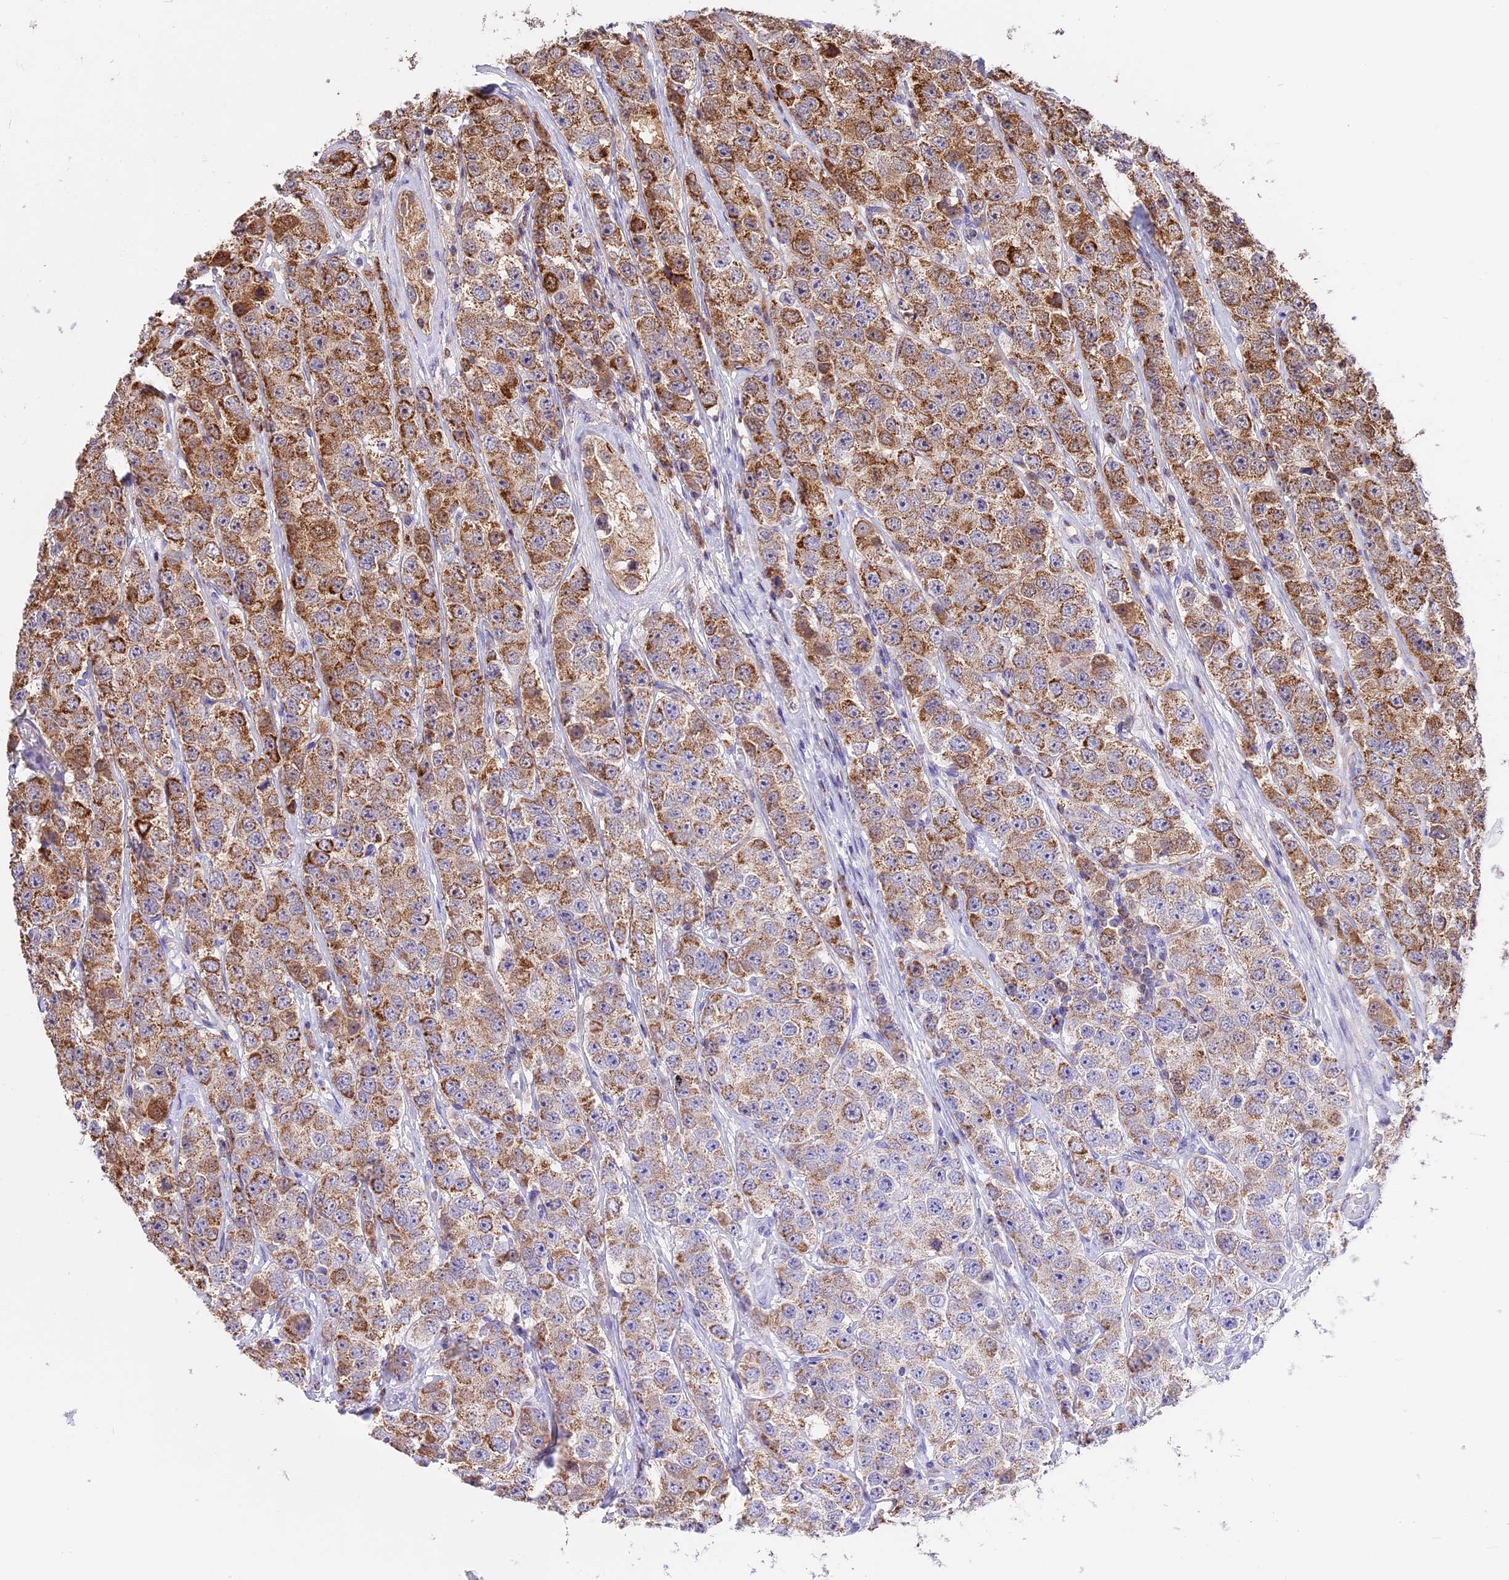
{"staining": {"intensity": "moderate", "quantity": "25%-75%", "location": "cytoplasmic/membranous"}, "tissue": "testis cancer", "cell_type": "Tumor cells", "image_type": "cancer", "snomed": [{"axis": "morphology", "description": "Seminoma, NOS"}, {"axis": "topography", "description": "Testis"}], "caption": "Tumor cells display medium levels of moderate cytoplasmic/membranous positivity in approximately 25%-75% of cells in human testis cancer (seminoma).", "gene": "COX17", "patient": {"sex": "male", "age": 28}}